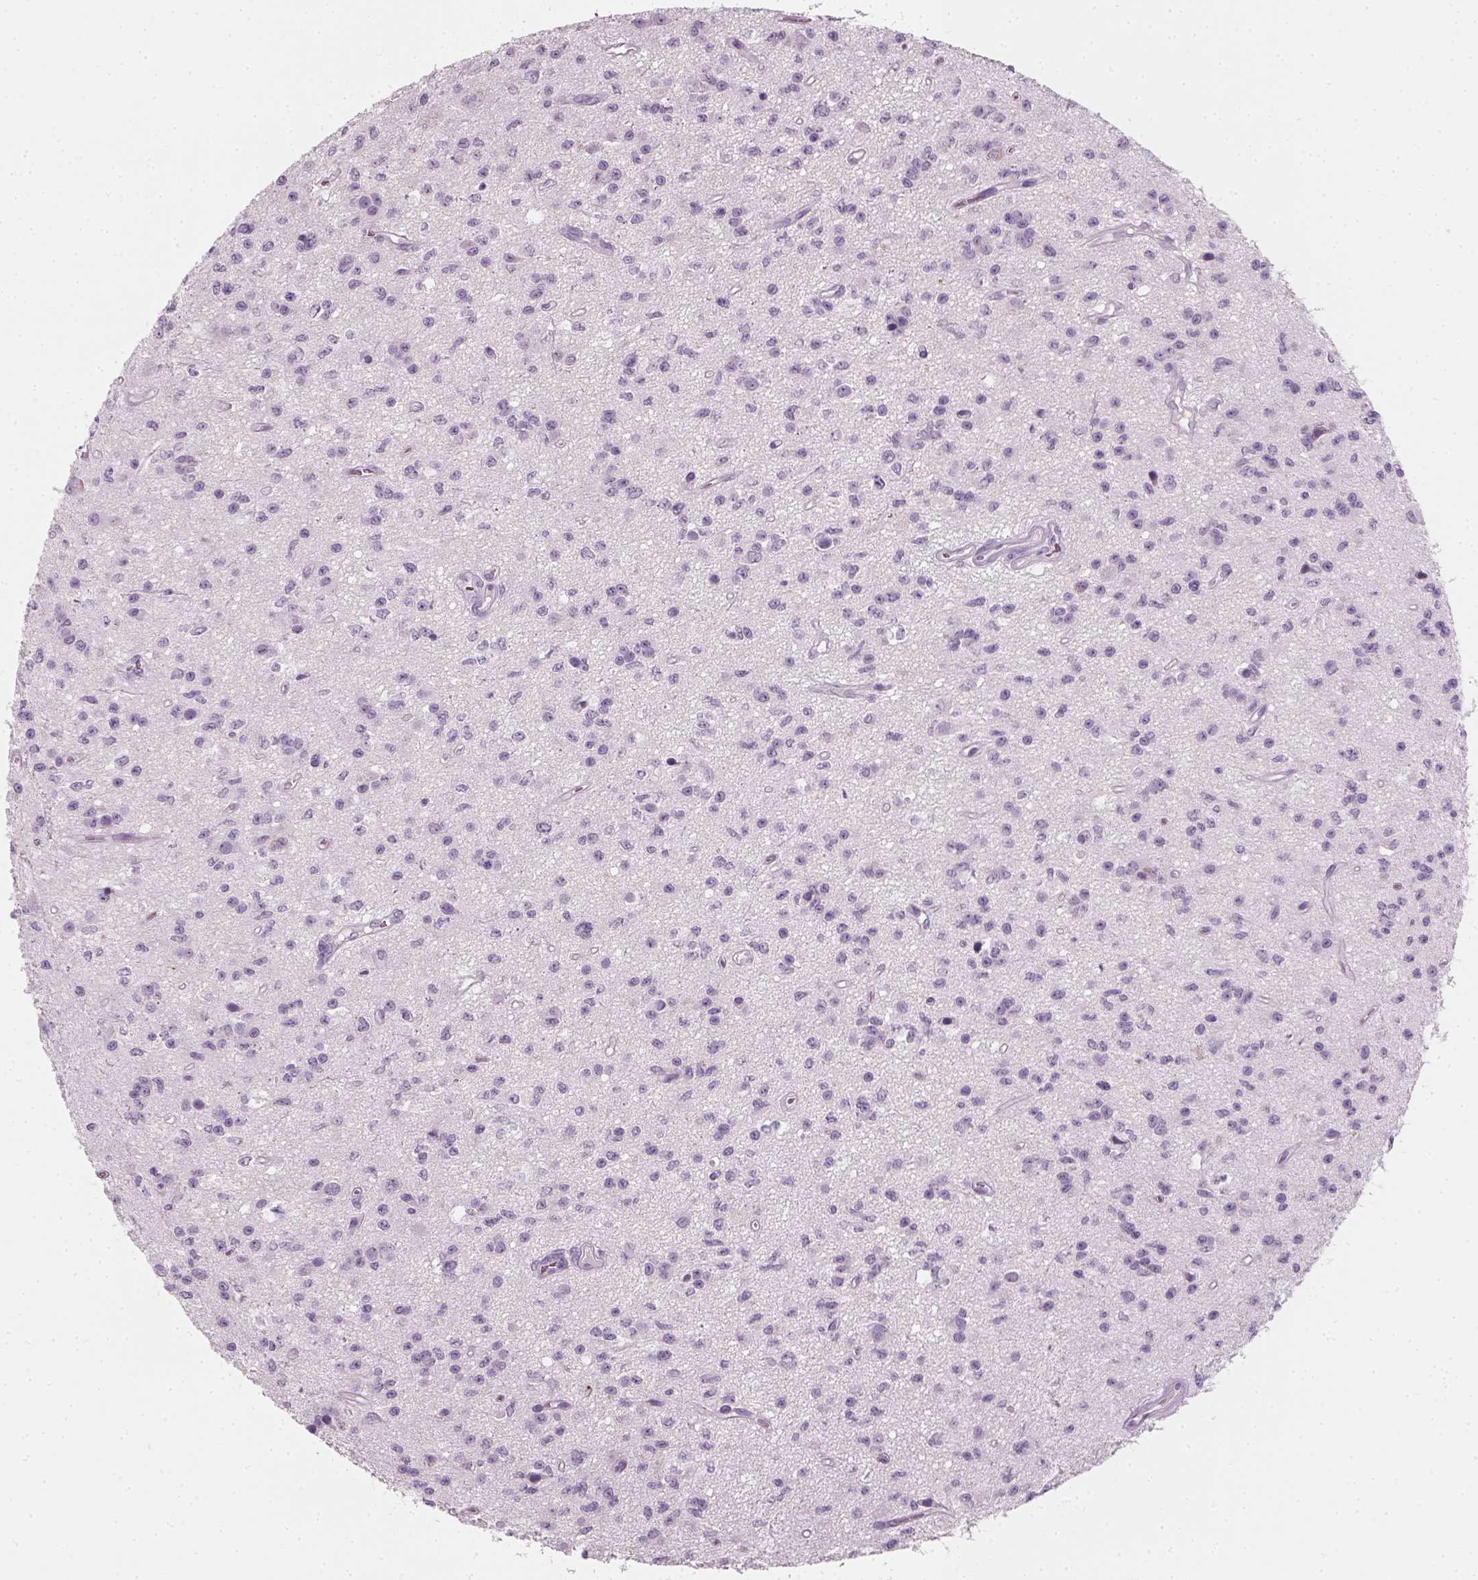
{"staining": {"intensity": "negative", "quantity": "none", "location": "none"}, "tissue": "glioma", "cell_type": "Tumor cells", "image_type": "cancer", "snomed": [{"axis": "morphology", "description": "Glioma, malignant, Low grade"}, {"axis": "topography", "description": "Brain"}], "caption": "Tumor cells are negative for protein expression in human low-grade glioma (malignant).", "gene": "TH", "patient": {"sex": "female", "age": 45}}